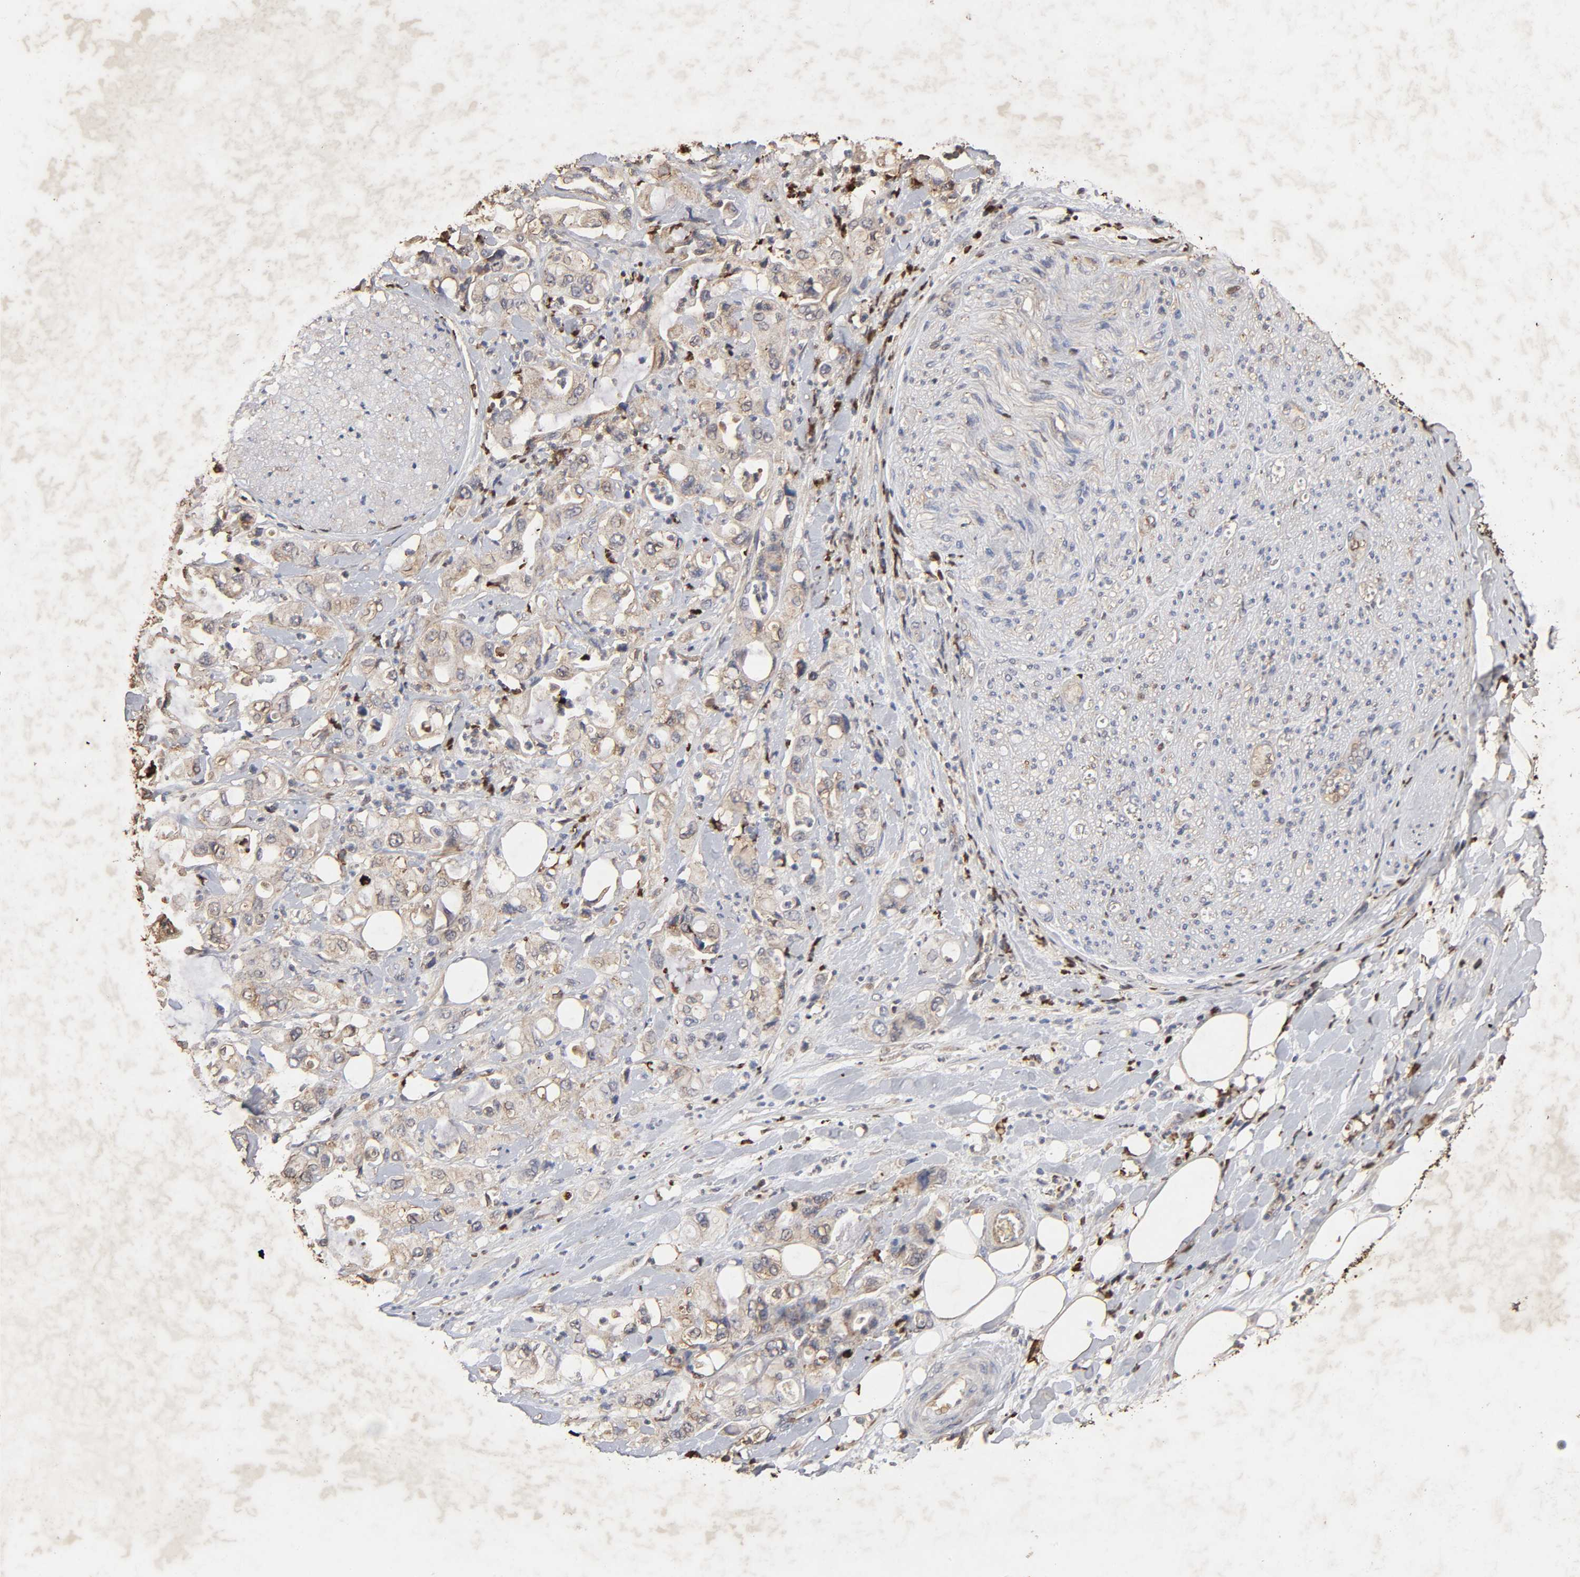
{"staining": {"intensity": "moderate", "quantity": "25%-75%", "location": "cytoplasmic/membranous"}, "tissue": "pancreatic cancer", "cell_type": "Tumor cells", "image_type": "cancer", "snomed": [{"axis": "morphology", "description": "Adenocarcinoma, NOS"}, {"axis": "topography", "description": "Pancreas"}], "caption": "An IHC micrograph of tumor tissue is shown. Protein staining in brown shows moderate cytoplasmic/membranous positivity in pancreatic cancer (adenocarcinoma) within tumor cells. Using DAB (brown) and hematoxylin (blue) stains, captured at high magnification using brightfield microscopy.", "gene": "CYCS", "patient": {"sex": "male", "age": 70}}